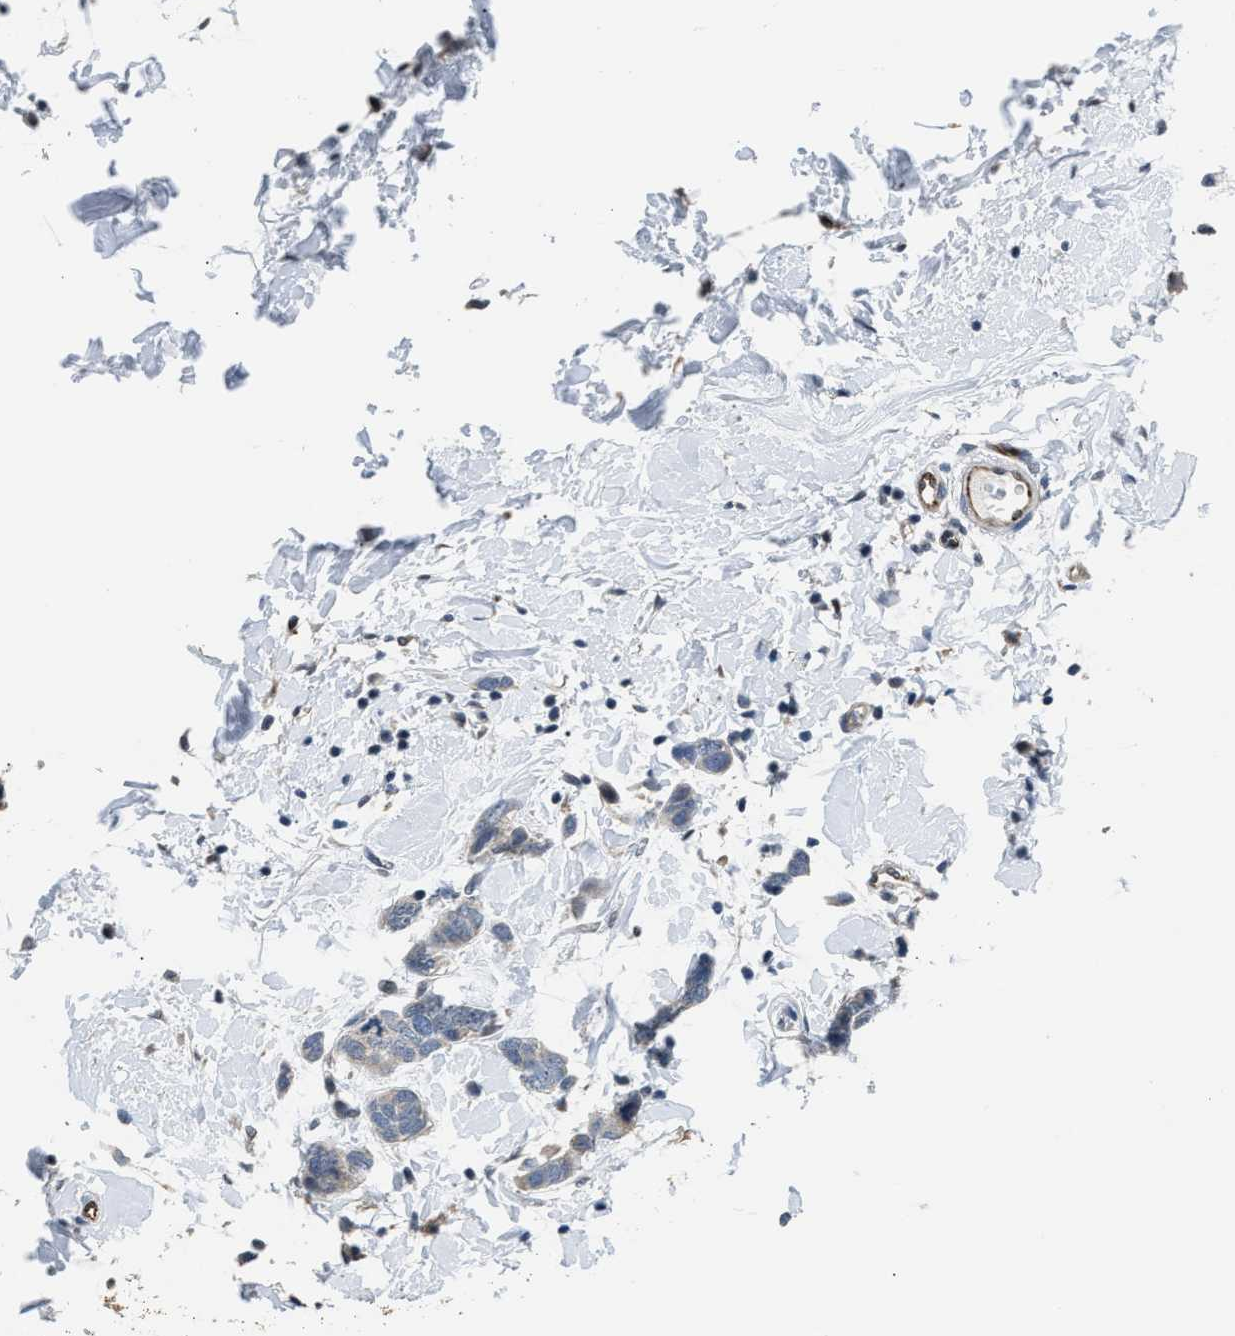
{"staining": {"intensity": "weak", "quantity": "<25%", "location": "cytoplasmic/membranous"}, "tissue": "breast cancer", "cell_type": "Tumor cells", "image_type": "cancer", "snomed": [{"axis": "morphology", "description": "Normal tissue, NOS"}, {"axis": "morphology", "description": "Duct carcinoma"}, {"axis": "topography", "description": "Breast"}], "caption": "Immunohistochemical staining of human breast intraductal carcinoma displays no significant expression in tumor cells.", "gene": "PPM1H", "patient": {"sex": "female", "age": 50}}